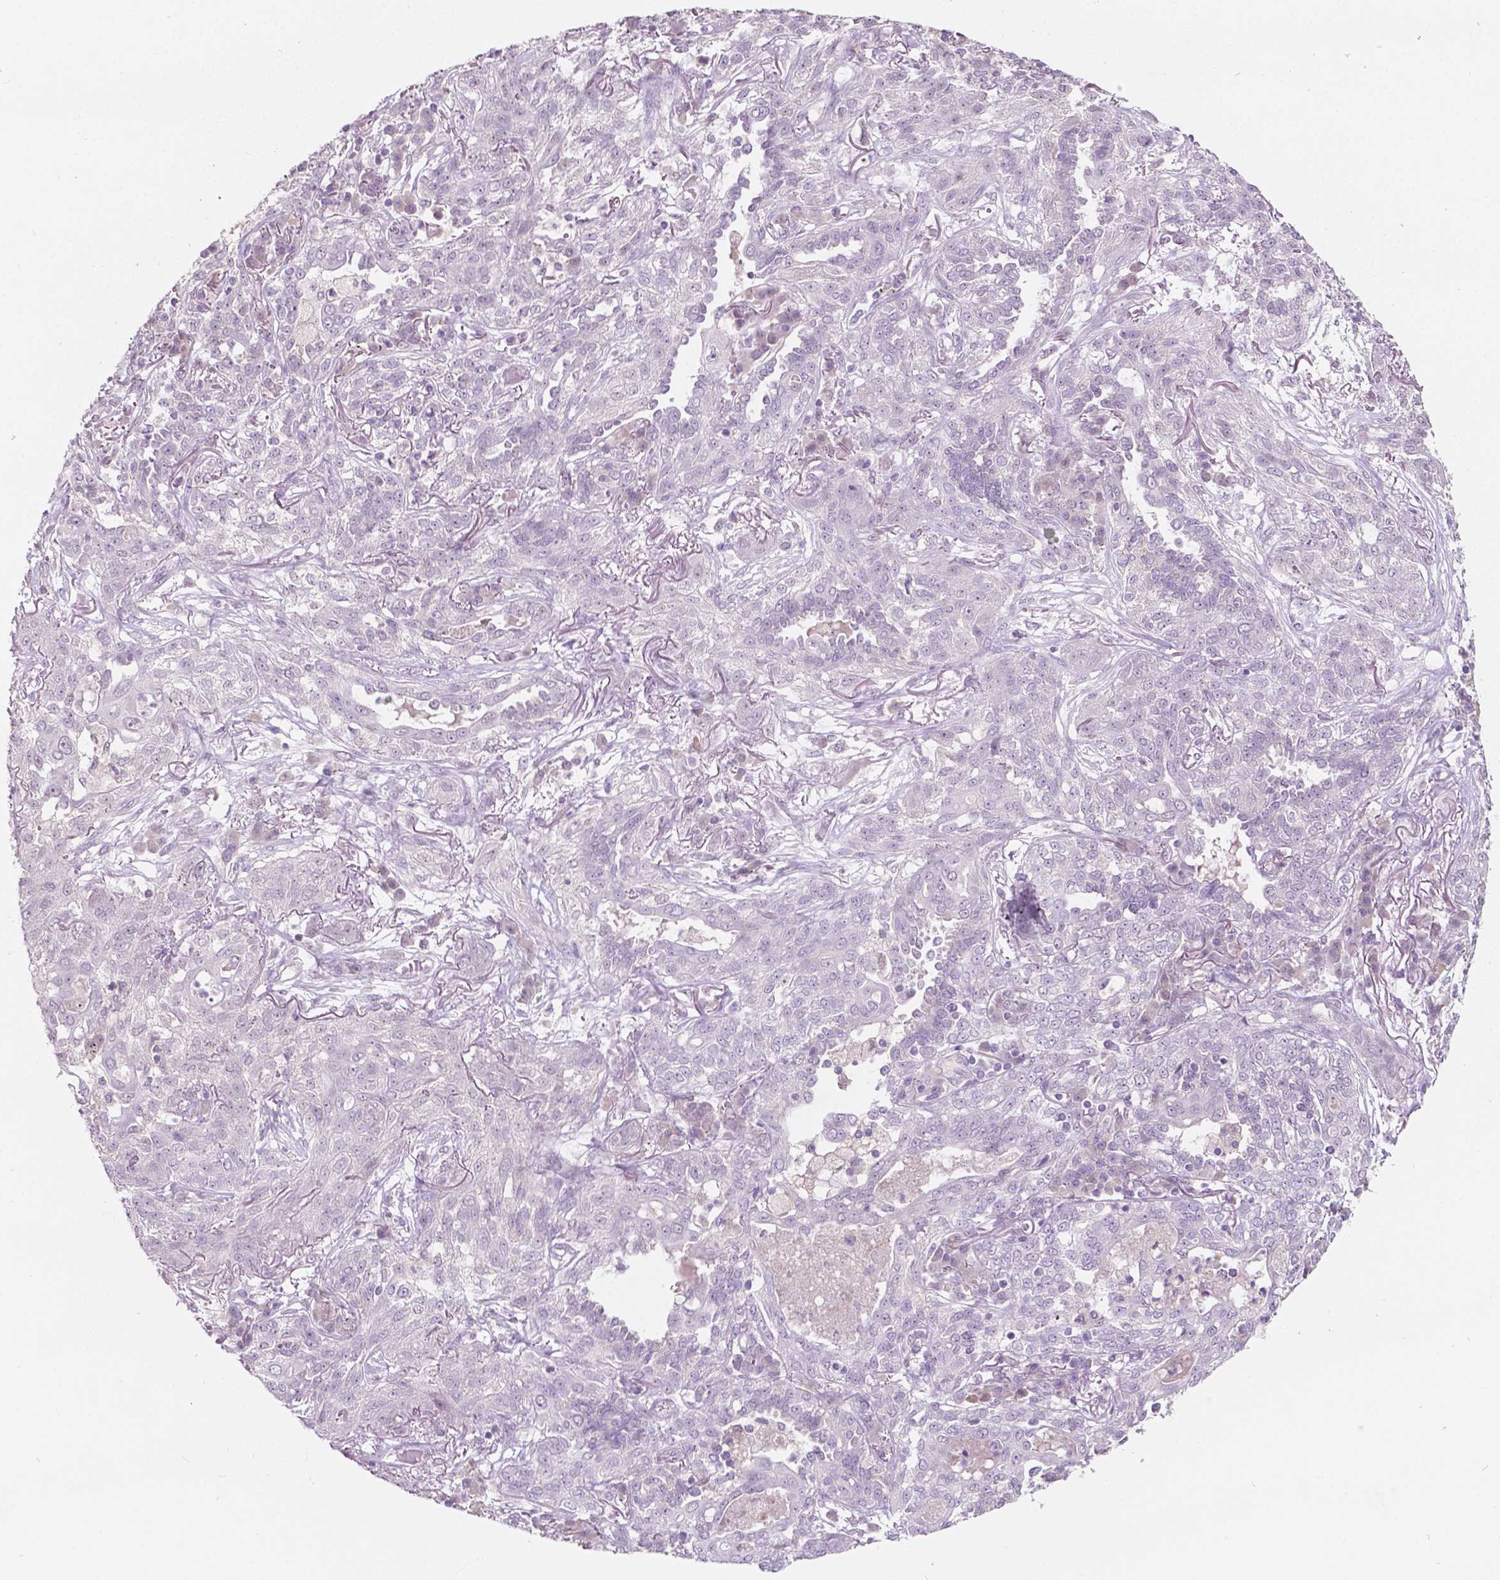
{"staining": {"intensity": "negative", "quantity": "none", "location": "none"}, "tissue": "lung cancer", "cell_type": "Tumor cells", "image_type": "cancer", "snomed": [{"axis": "morphology", "description": "Squamous cell carcinoma, NOS"}, {"axis": "topography", "description": "Lung"}], "caption": "The image exhibits no staining of tumor cells in lung cancer.", "gene": "TM6SF2", "patient": {"sex": "female", "age": 70}}